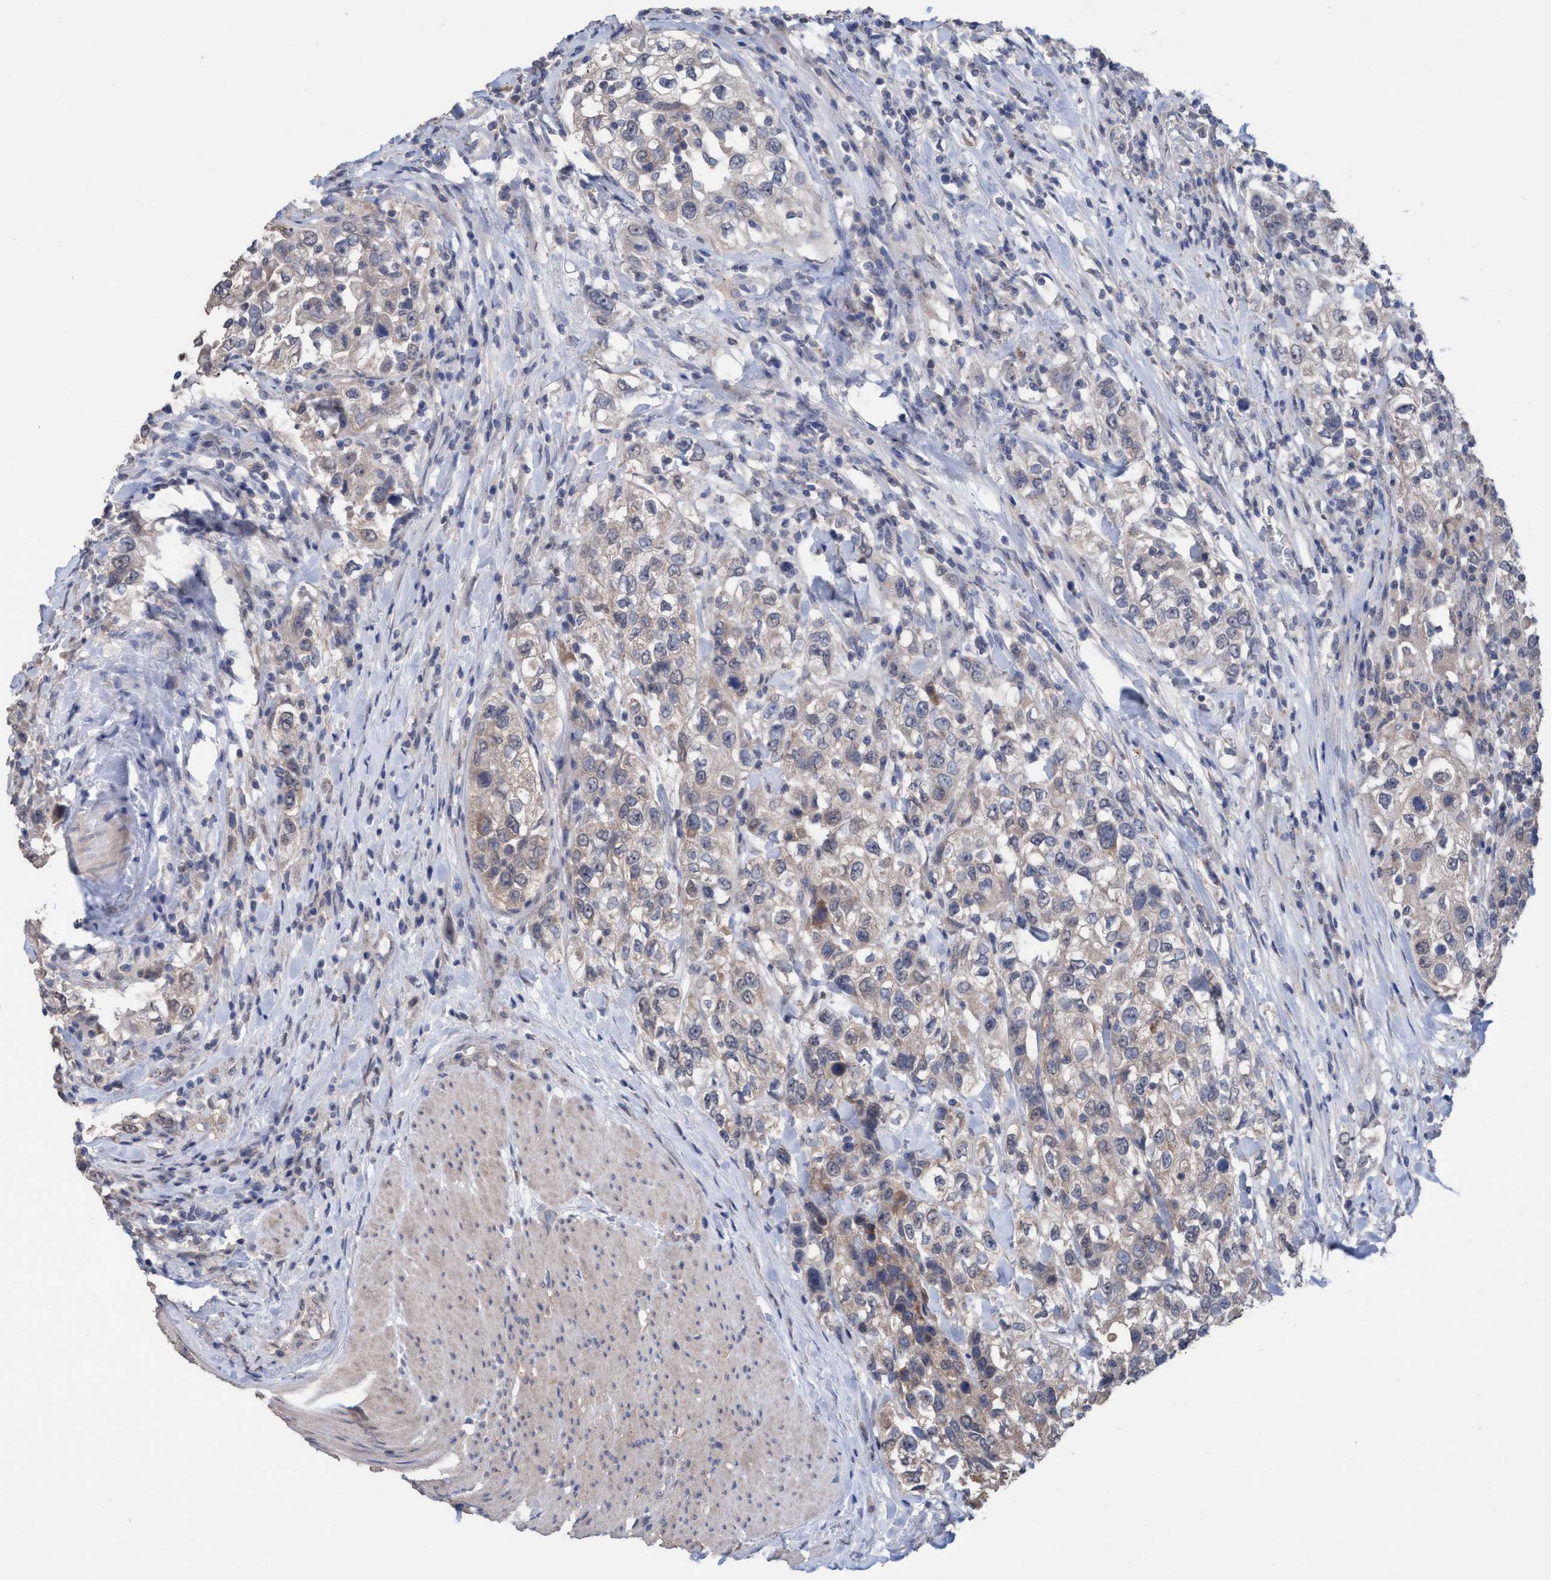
{"staining": {"intensity": "weak", "quantity": "<25%", "location": "cytoplasmic/membranous"}, "tissue": "urothelial cancer", "cell_type": "Tumor cells", "image_type": "cancer", "snomed": [{"axis": "morphology", "description": "Urothelial carcinoma, High grade"}, {"axis": "topography", "description": "Urinary bladder"}], "caption": "Immunohistochemical staining of human high-grade urothelial carcinoma demonstrates no significant positivity in tumor cells.", "gene": "GLOD4", "patient": {"sex": "female", "age": 80}}